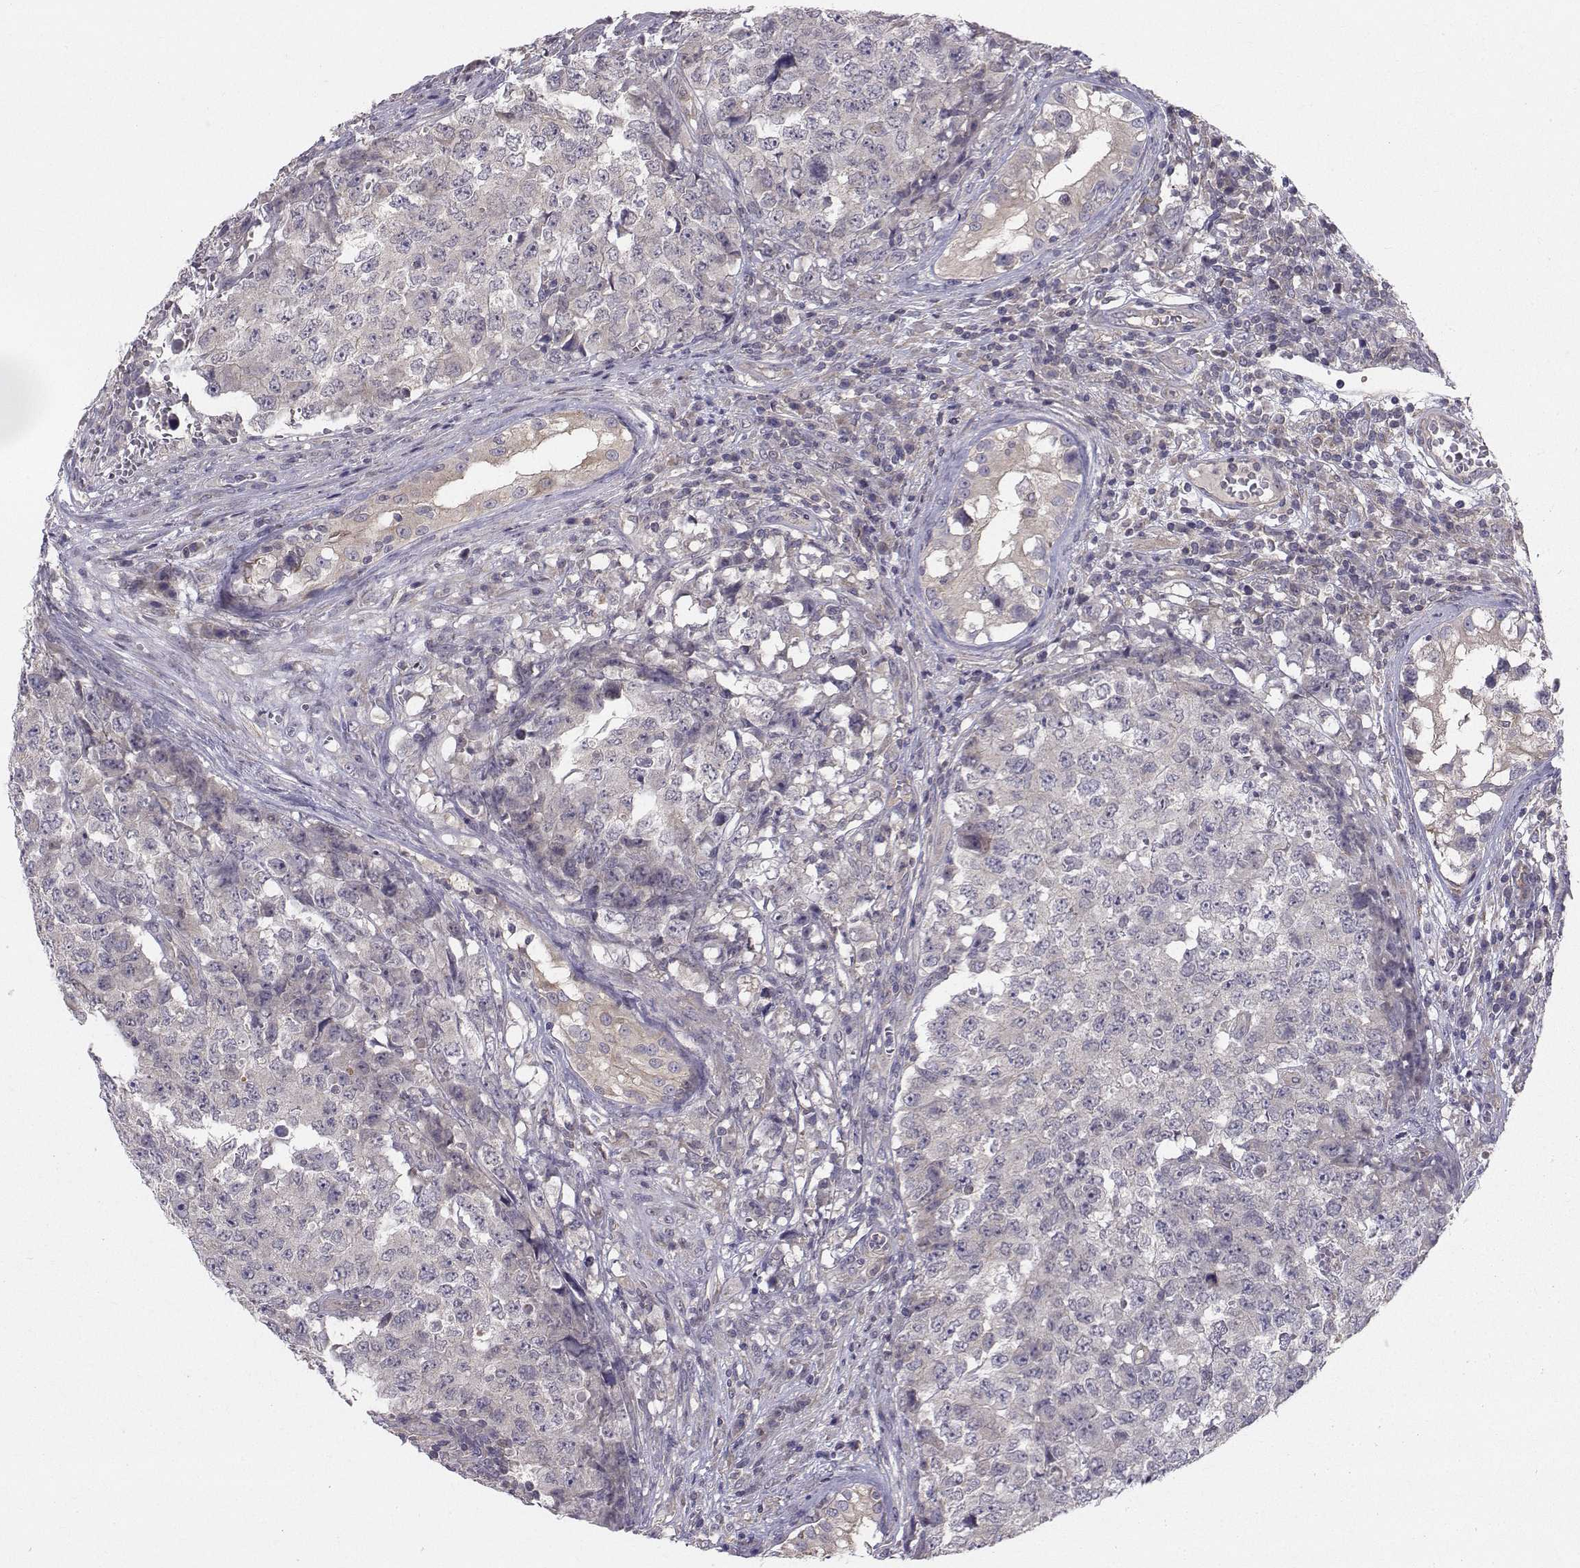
{"staining": {"intensity": "negative", "quantity": "none", "location": "none"}, "tissue": "testis cancer", "cell_type": "Tumor cells", "image_type": "cancer", "snomed": [{"axis": "morphology", "description": "Carcinoma, Embryonal, NOS"}, {"axis": "topography", "description": "Testis"}], "caption": "Immunohistochemistry (IHC) of human testis embryonal carcinoma reveals no positivity in tumor cells.", "gene": "PEX5L", "patient": {"sex": "male", "age": 23}}